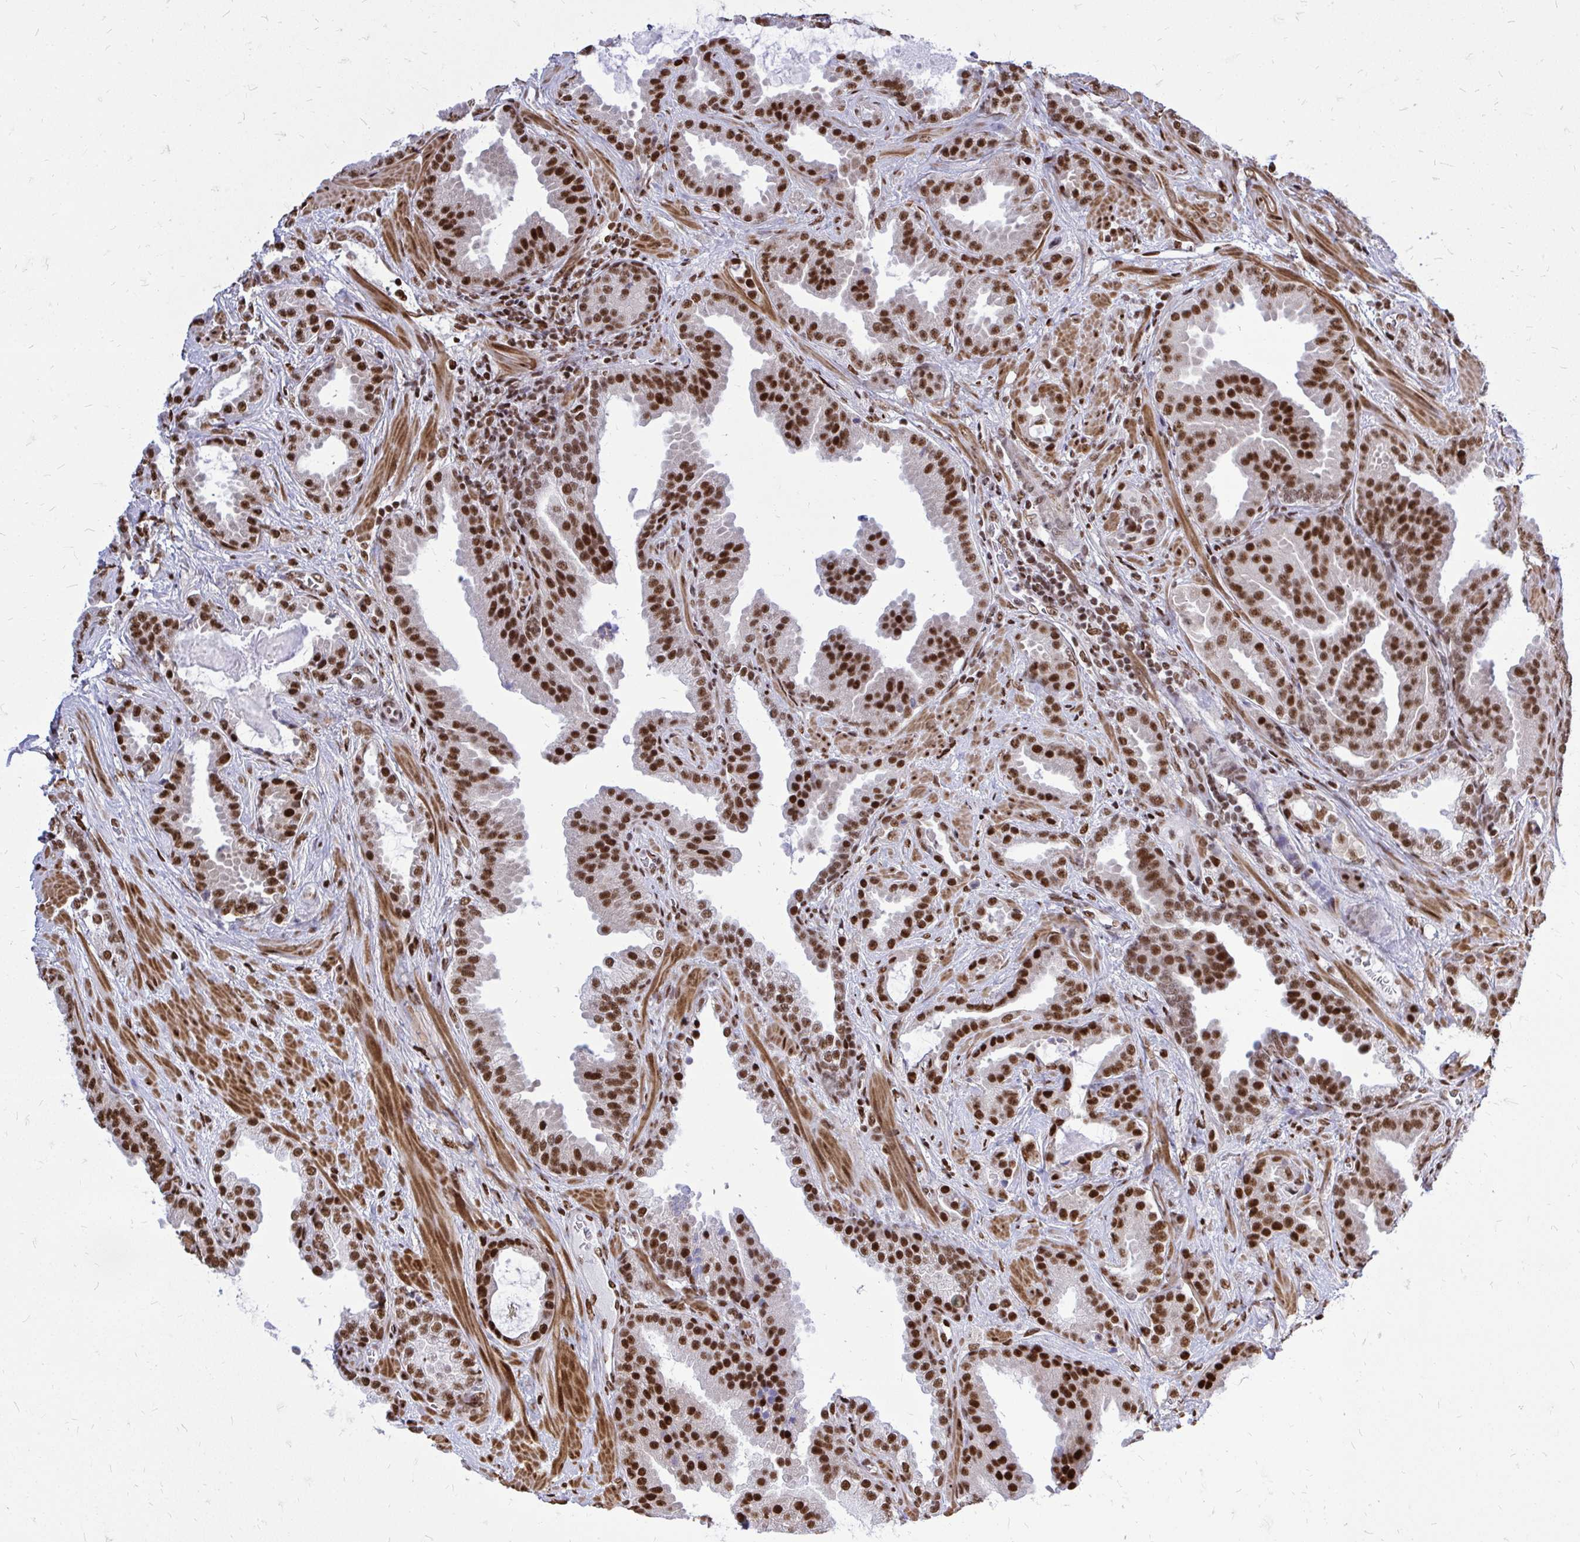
{"staining": {"intensity": "strong", "quantity": ">75%", "location": "nuclear"}, "tissue": "prostate cancer", "cell_type": "Tumor cells", "image_type": "cancer", "snomed": [{"axis": "morphology", "description": "Adenocarcinoma, Low grade"}, {"axis": "topography", "description": "Prostate"}], "caption": "Brown immunohistochemical staining in prostate low-grade adenocarcinoma displays strong nuclear positivity in about >75% of tumor cells.", "gene": "TBL1Y", "patient": {"sex": "male", "age": 62}}